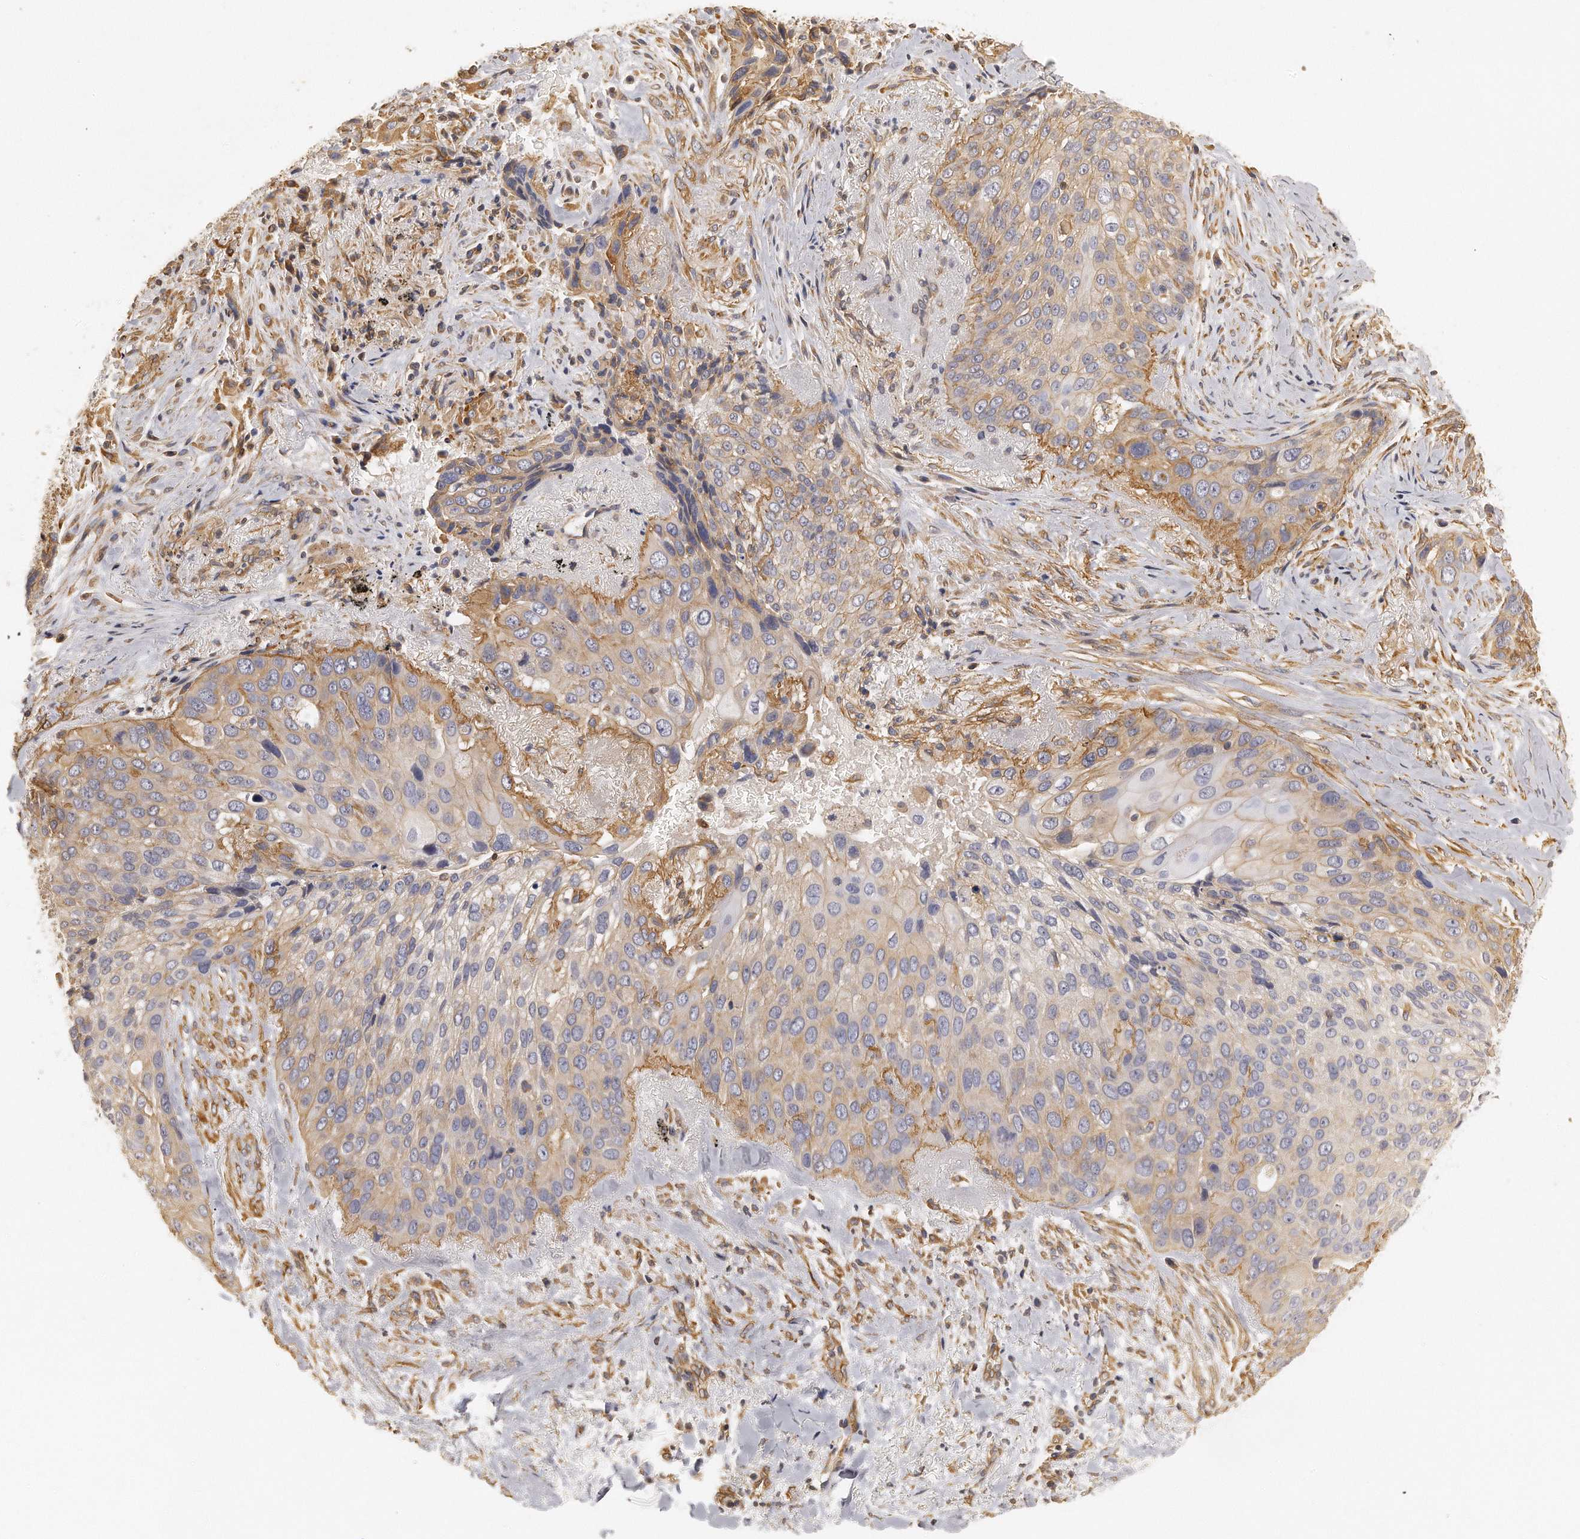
{"staining": {"intensity": "moderate", "quantity": "25%-75%", "location": "cytoplasmic/membranous"}, "tissue": "lung cancer", "cell_type": "Tumor cells", "image_type": "cancer", "snomed": [{"axis": "morphology", "description": "Squamous cell carcinoma, NOS"}, {"axis": "topography", "description": "Lung"}], "caption": "An immunohistochemistry photomicrograph of neoplastic tissue is shown. Protein staining in brown shows moderate cytoplasmic/membranous positivity in lung cancer (squamous cell carcinoma) within tumor cells.", "gene": "CHST7", "patient": {"sex": "male", "age": 54}}